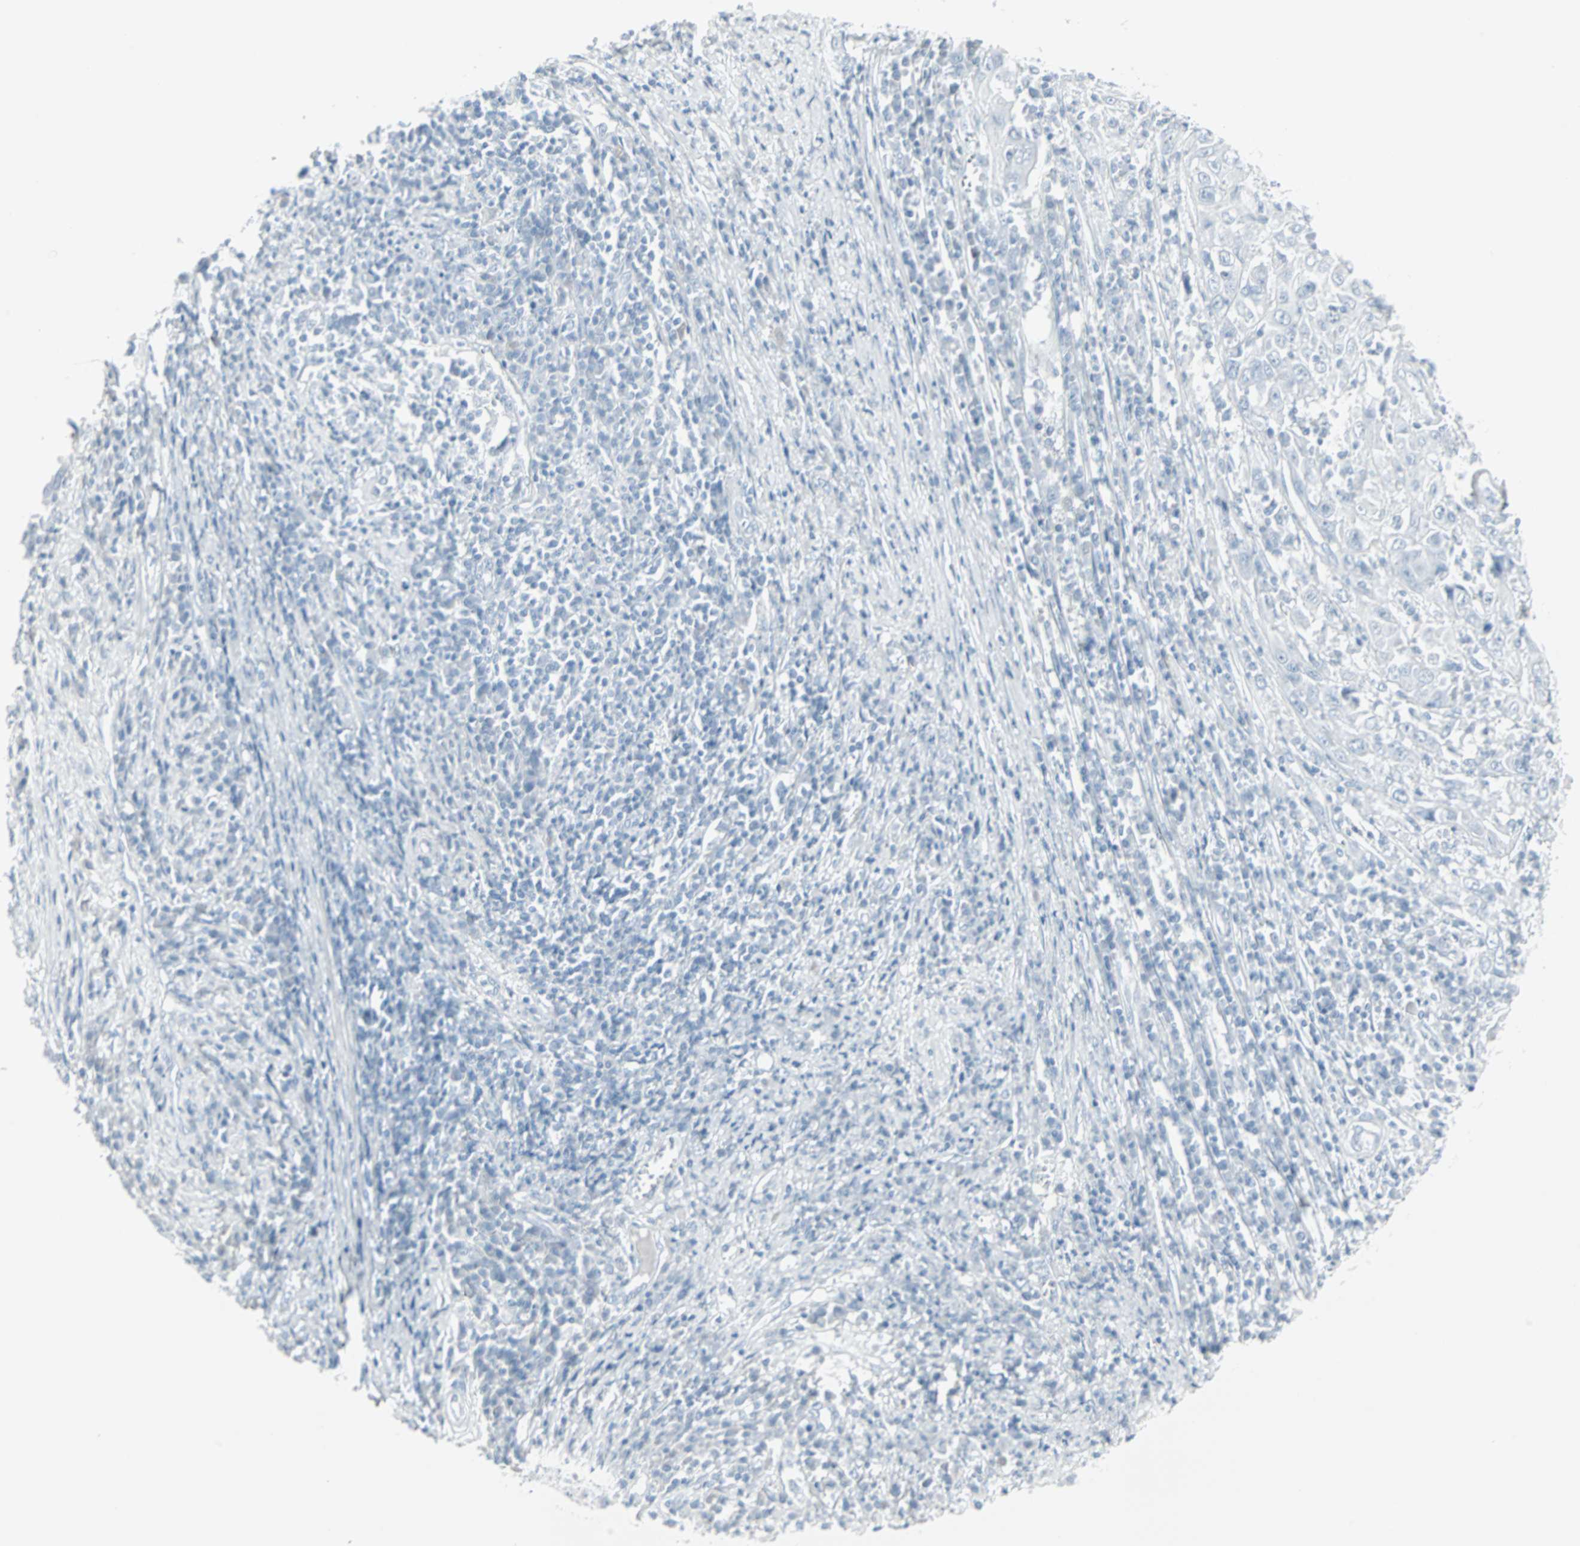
{"staining": {"intensity": "negative", "quantity": "none", "location": "none"}, "tissue": "cervical cancer", "cell_type": "Tumor cells", "image_type": "cancer", "snomed": [{"axis": "morphology", "description": "Squamous cell carcinoma, NOS"}, {"axis": "topography", "description": "Cervix"}], "caption": "Immunohistochemical staining of squamous cell carcinoma (cervical) shows no significant expression in tumor cells.", "gene": "LANCL3", "patient": {"sex": "female", "age": 46}}